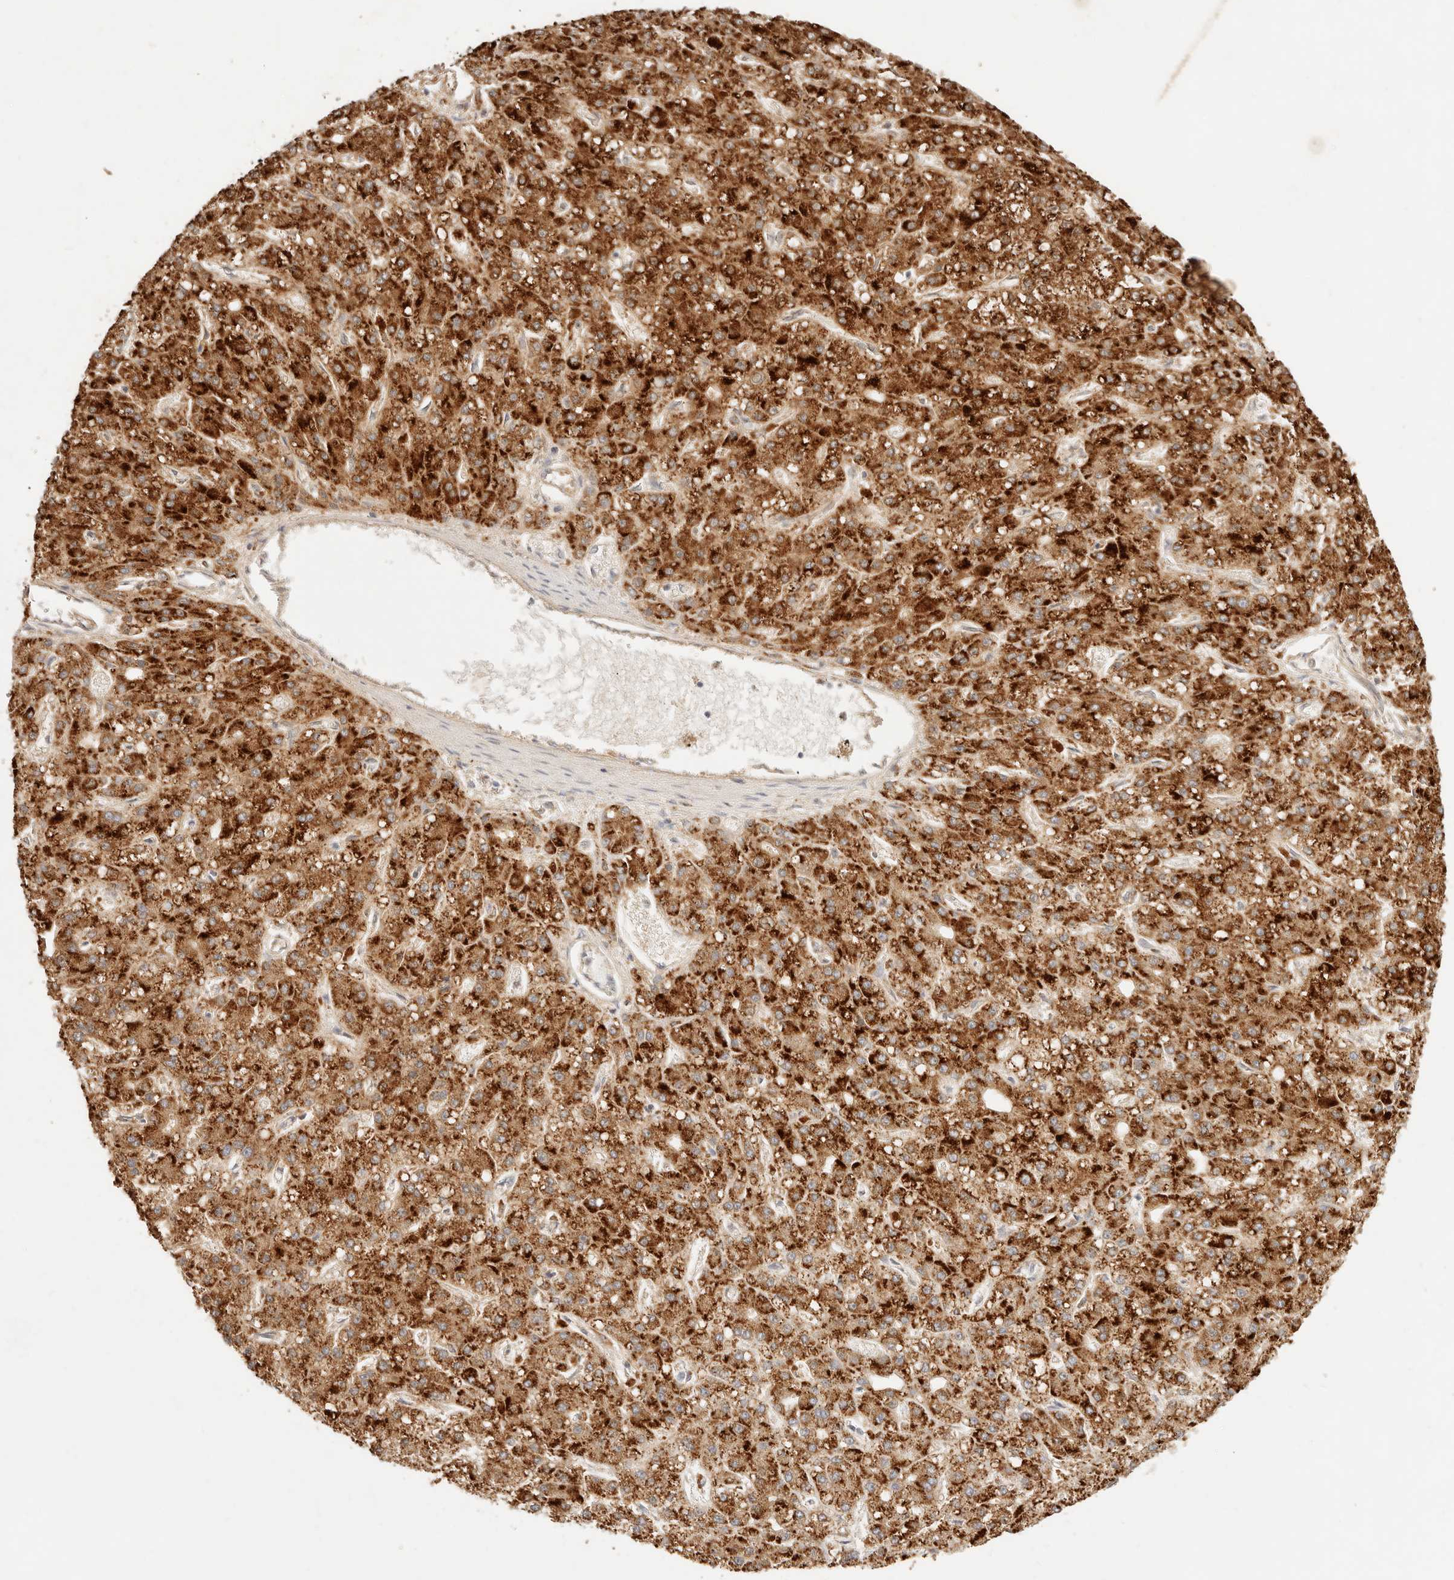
{"staining": {"intensity": "strong", "quantity": ">75%", "location": "cytoplasmic/membranous"}, "tissue": "liver cancer", "cell_type": "Tumor cells", "image_type": "cancer", "snomed": [{"axis": "morphology", "description": "Carcinoma, Hepatocellular, NOS"}, {"axis": "topography", "description": "Liver"}], "caption": "Protein staining of liver hepatocellular carcinoma tissue exhibits strong cytoplasmic/membranous positivity in about >75% of tumor cells.", "gene": "ACOX1", "patient": {"sex": "male", "age": 67}}